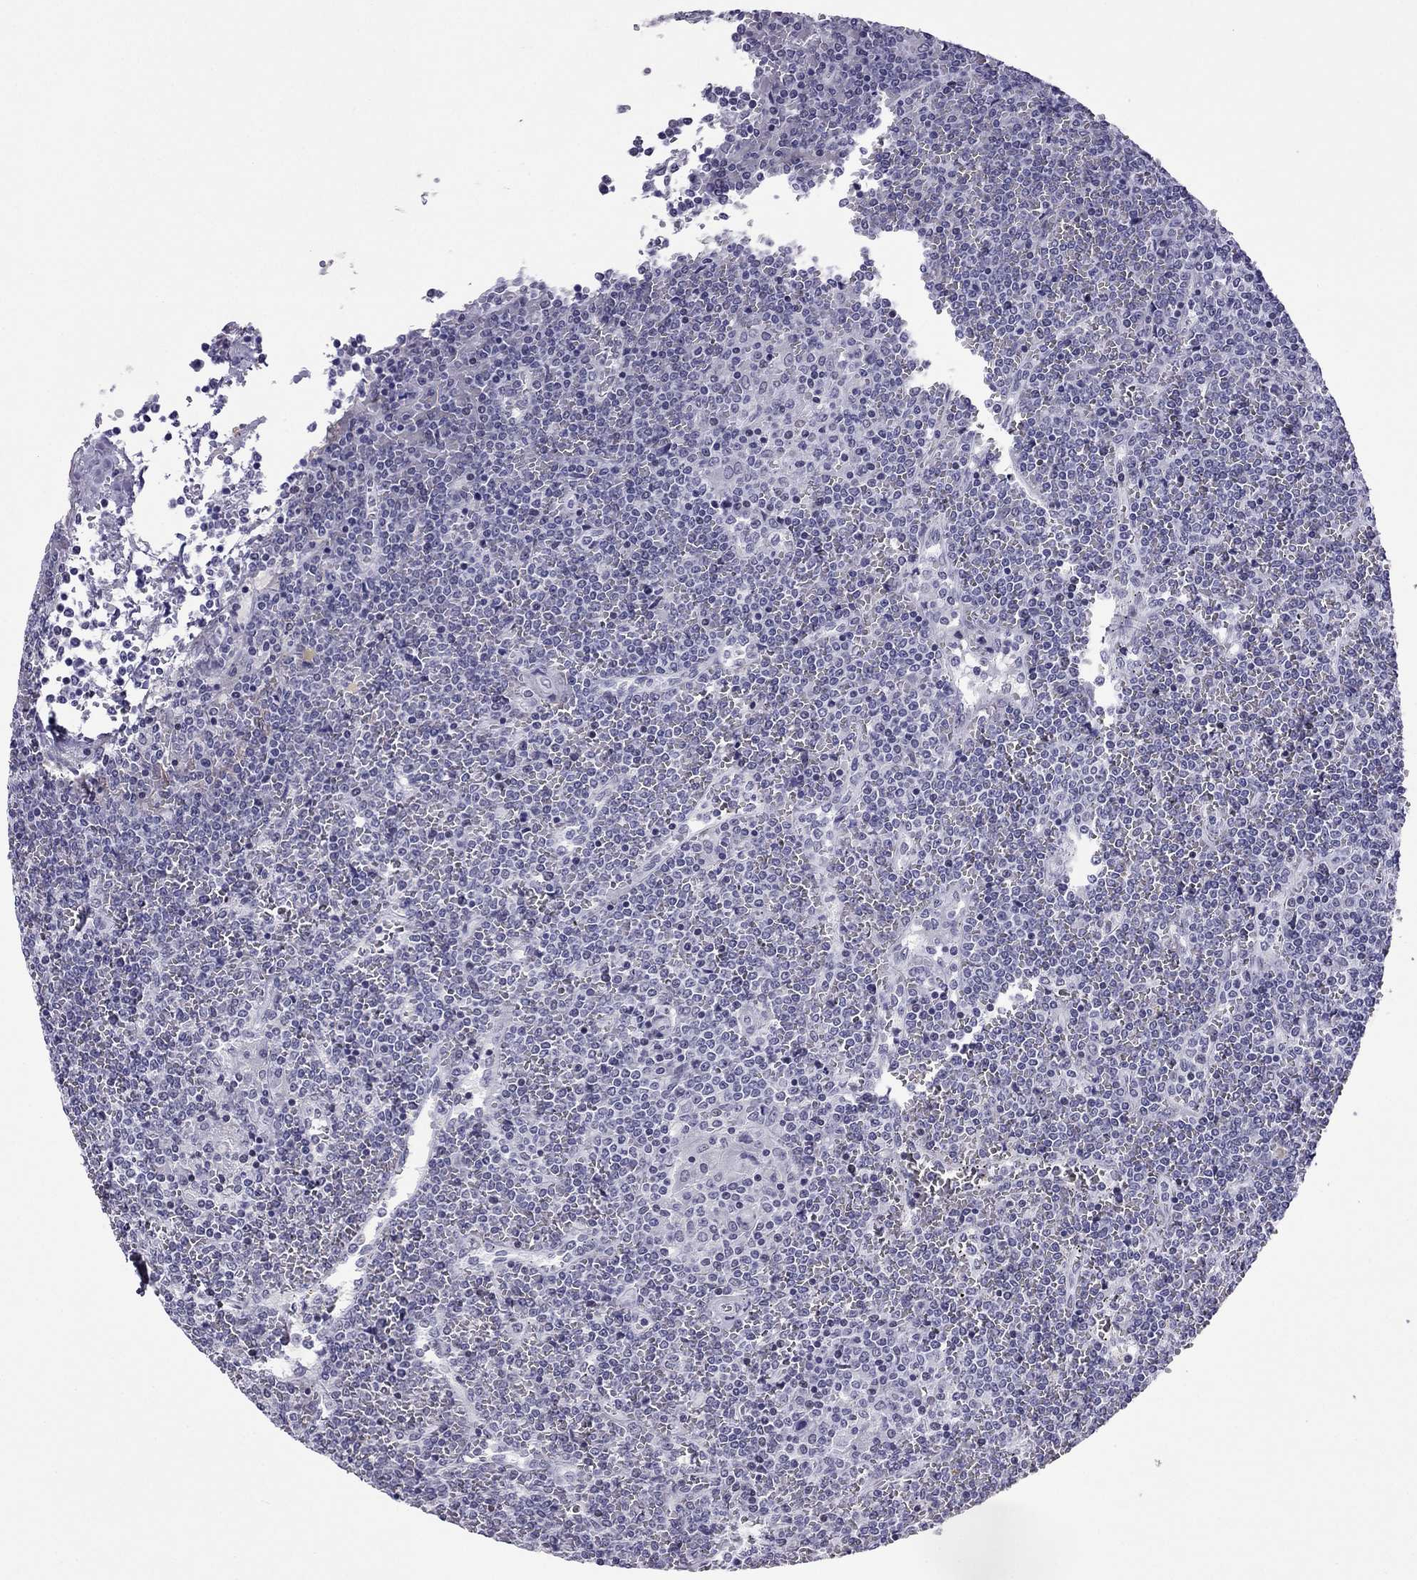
{"staining": {"intensity": "negative", "quantity": "none", "location": "none"}, "tissue": "lymphoma", "cell_type": "Tumor cells", "image_type": "cancer", "snomed": [{"axis": "morphology", "description": "Malignant lymphoma, non-Hodgkin's type, Low grade"}, {"axis": "topography", "description": "Spleen"}], "caption": "Micrograph shows no protein staining in tumor cells of low-grade malignant lymphoma, non-Hodgkin's type tissue.", "gene": "ZNF646", "patient": {"sex": "female", "age": 19}}